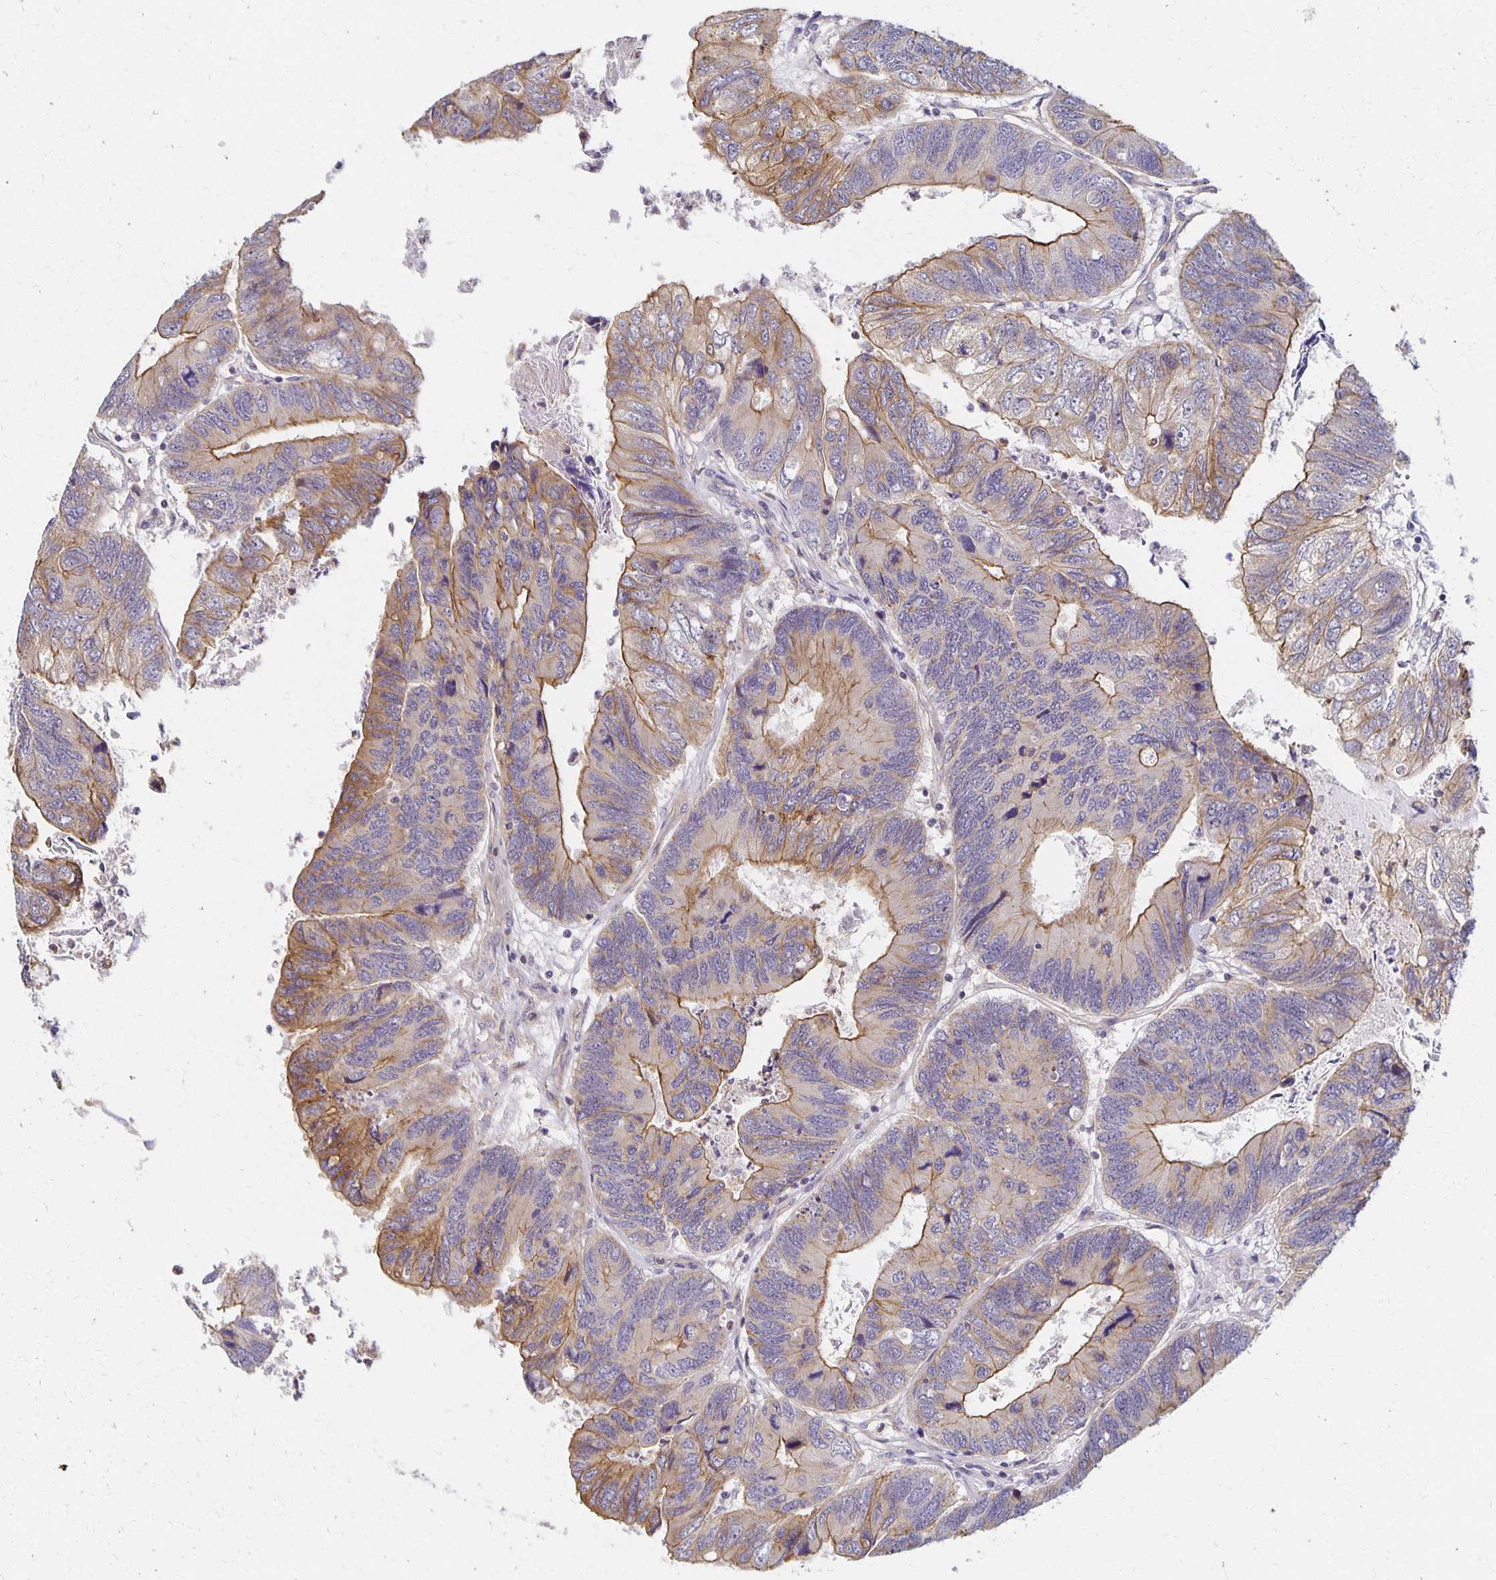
{"staining": {"intensity": "moderate", "quantity": "25%-75%", "location": "cytoplasmic/membranous"}, "tissue": "colorectal cancer", "cell_type": "Tumor cells", "image_type": "cancer", "snomed": [{"axis": "morphology", "description": "Adenocarcinoma, NOS"}, {"axis": "topography", "description": "Colon"}], "caption": "This is an image of immunohistochemistry staining of adenocarcinoma (colorectal), which shows moderate staining in the cytoplasmic/membranous of tumor cells.", "gene": "SORL1", "patient": {"sex": "female", "age": 67}}